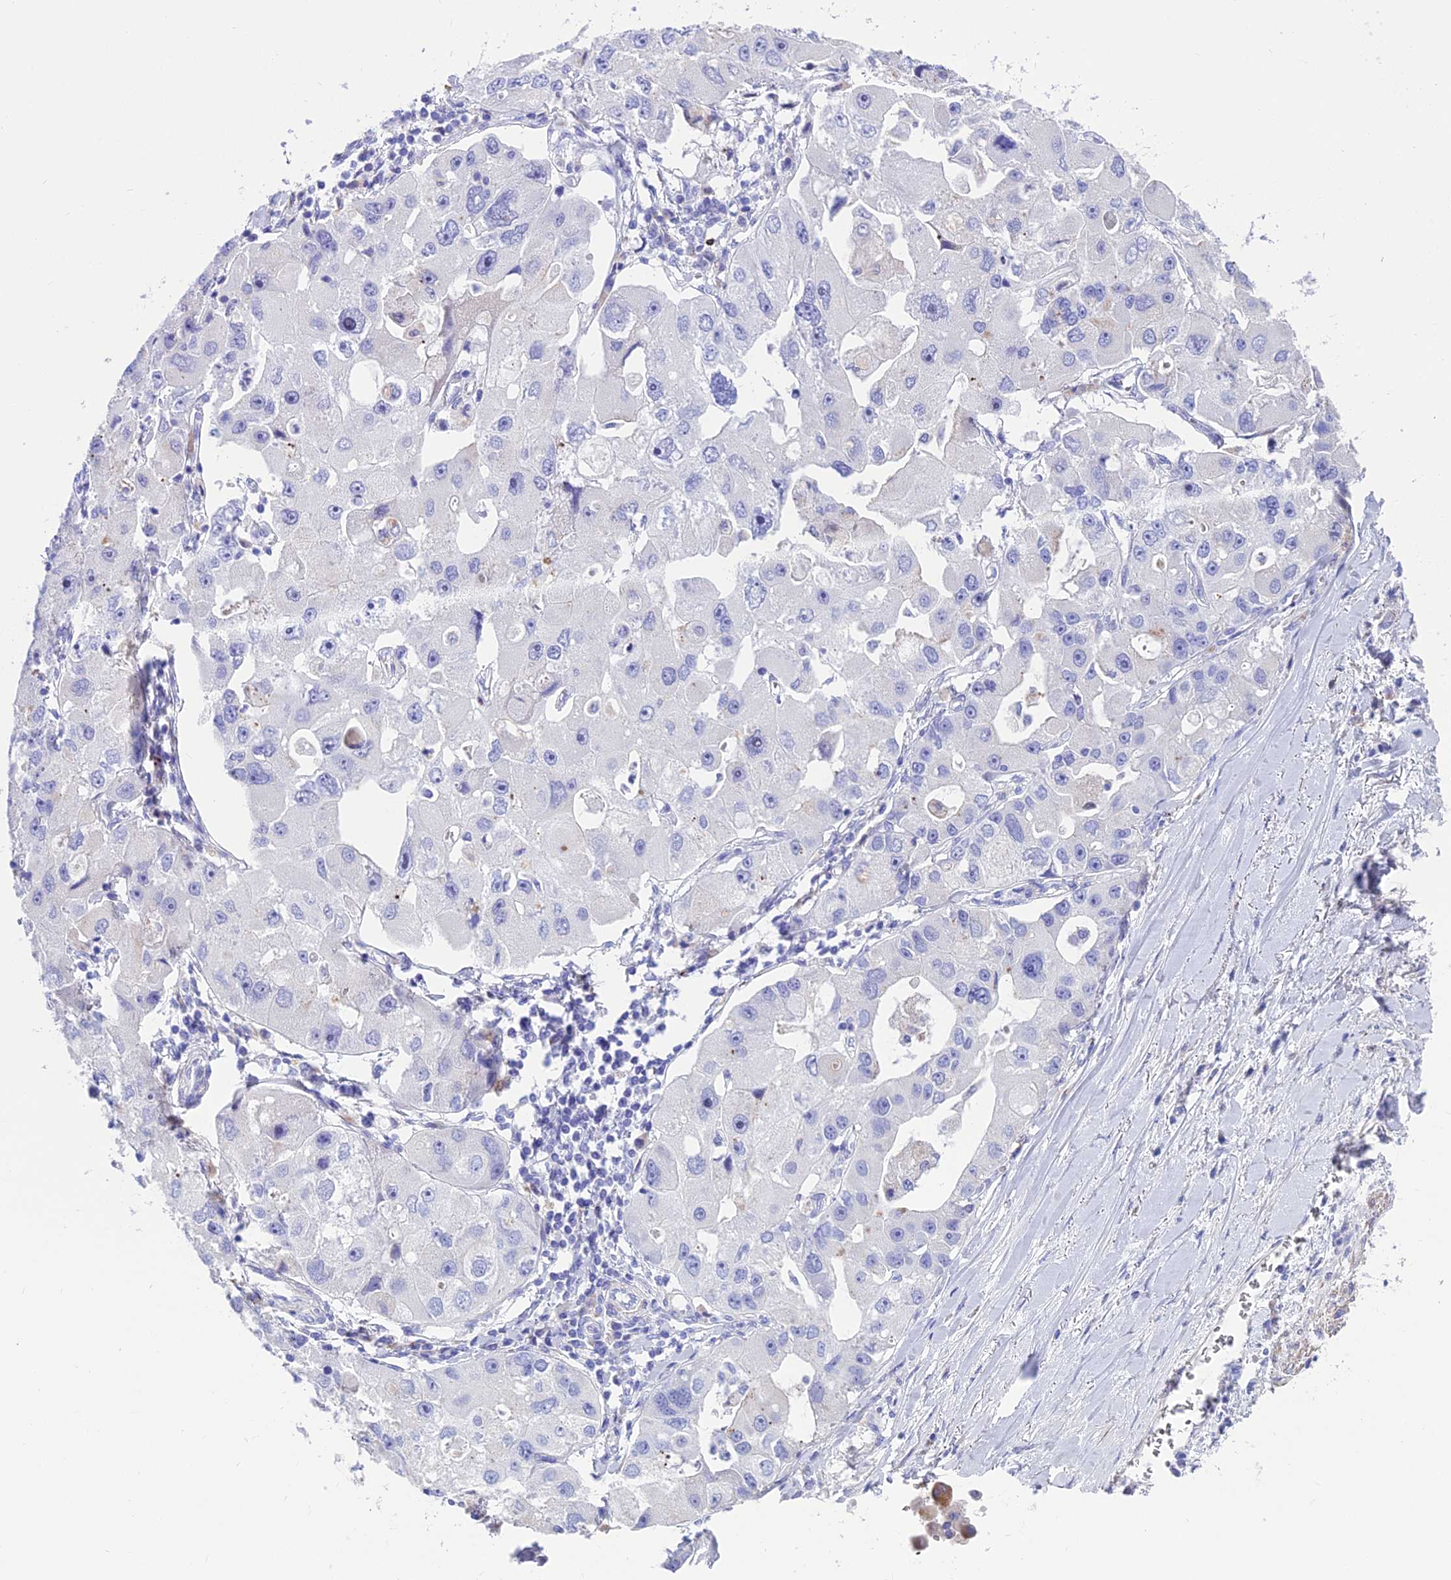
{"staining": {"intensity": "negative", "quantity": "none", "location": "none"}, "tissue": "lung cancer", "cell_type": "Tumor cells", "image_type": "cancer", "snomed": [{"axis": "morphology", "description": "Adenocarcinoma, NOS"}, {"axis": "topography", "description": "Lung"}], "caption": "Immunohistochemistry of lung adenocarcinoma shows no expression in tumor cells. The staining is performed using DAB brown chromogen with nuclei counter-stained in using hematoxylin.", "gene": "GNG11", "patient": {"sex": "female", "age": 54}}